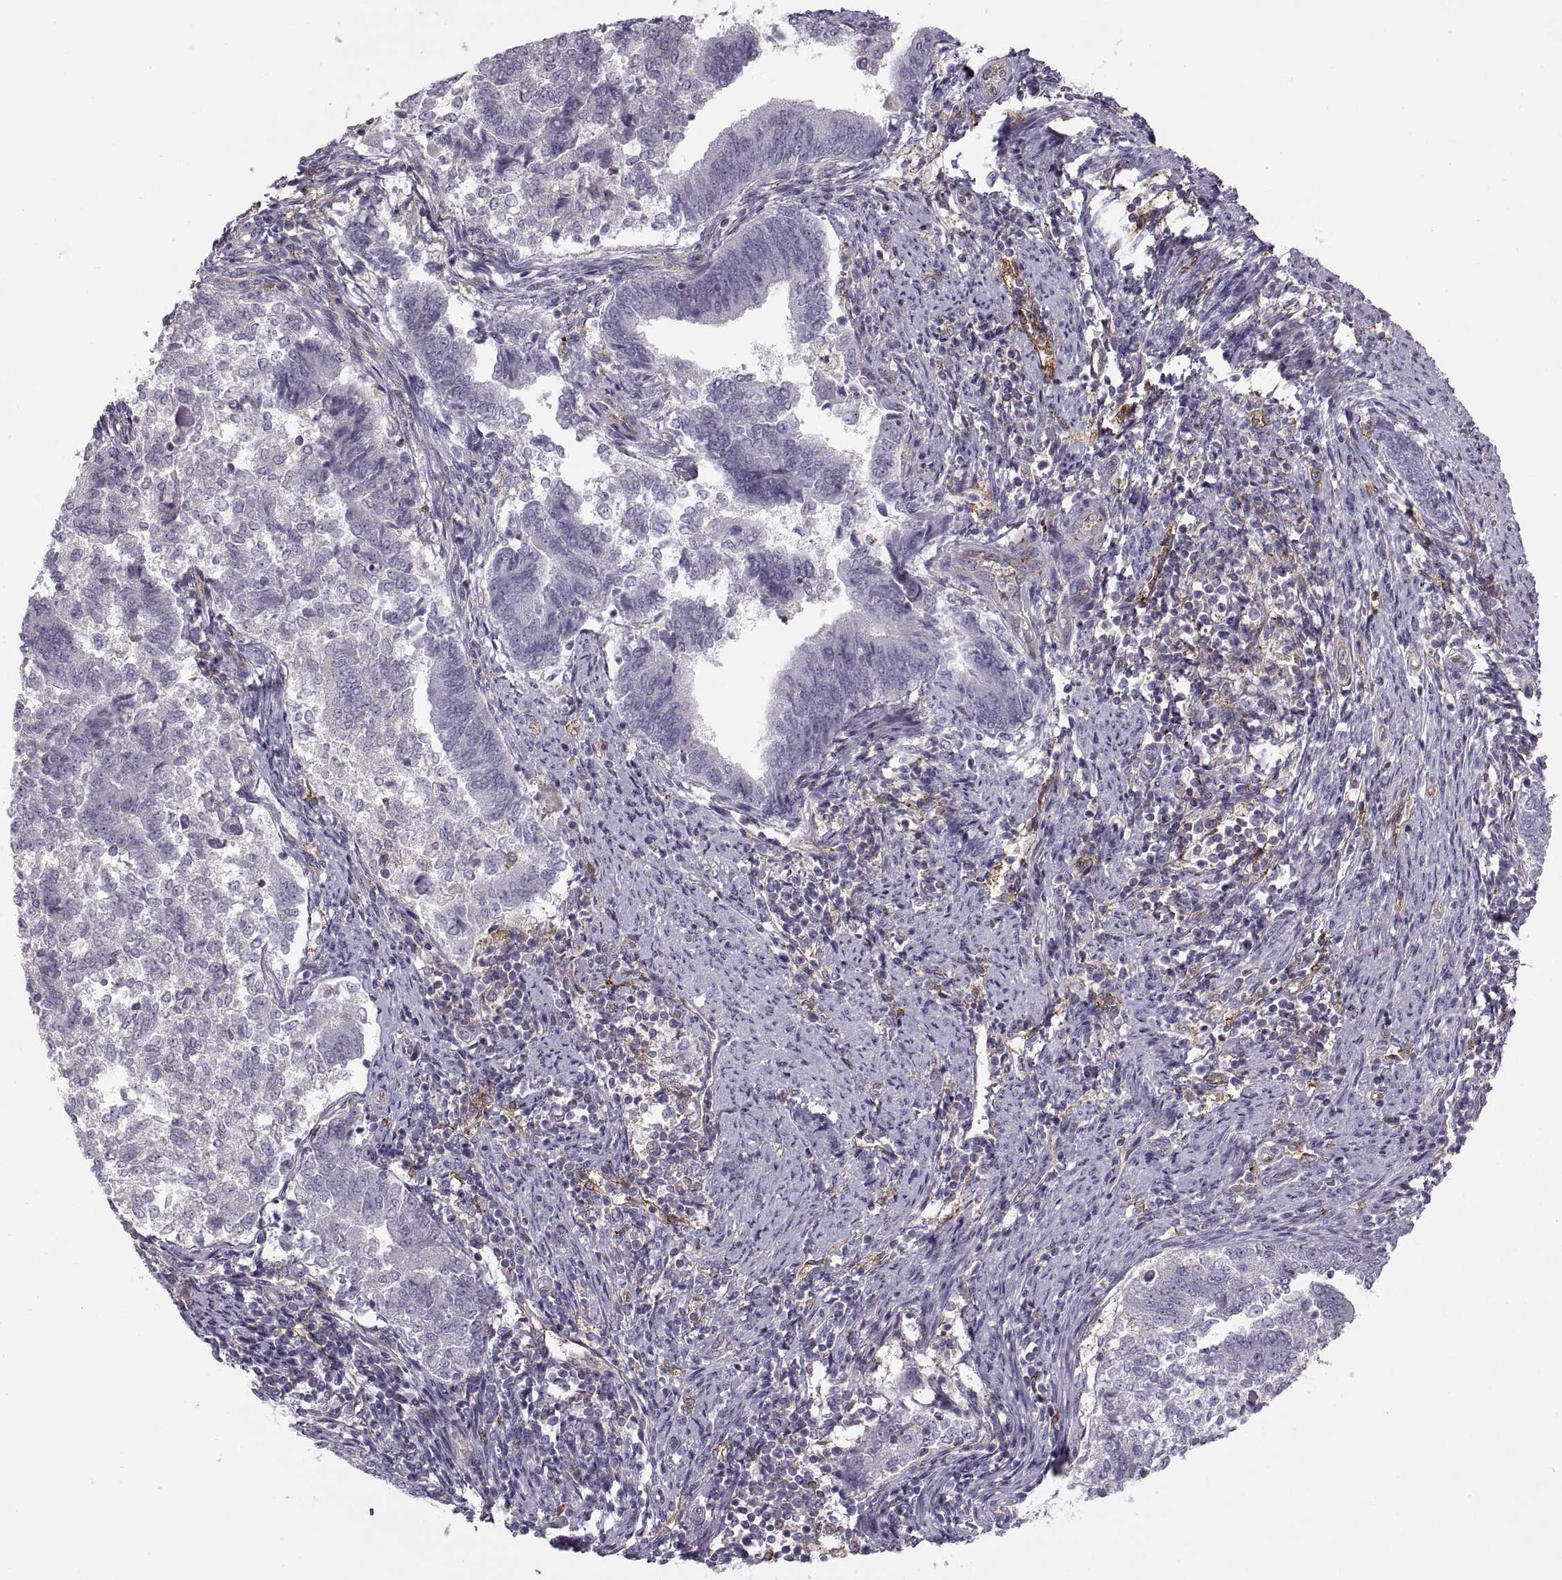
{"staining": {"intensity": "negative", "quantity": "none", "location": "none"}, "tissue": "endometrial cancer", "cell_type": "Tumor cells", "image_type": "cancer", "snomed": [{"axis": "morphology", "description": "Adenocarcinoma, NOS"}, {"axis": "topography", "description": "Endometrium"}], "caption": "Immunohistochemistry micrograph of human adenocarcinoma (endometrial) stained for a protein (brown), which reveals no positivity in tumor cells. (DAB IHC, high magnification).", "gene": "RALB", "patient": {"sex": "female", "age": 65}}